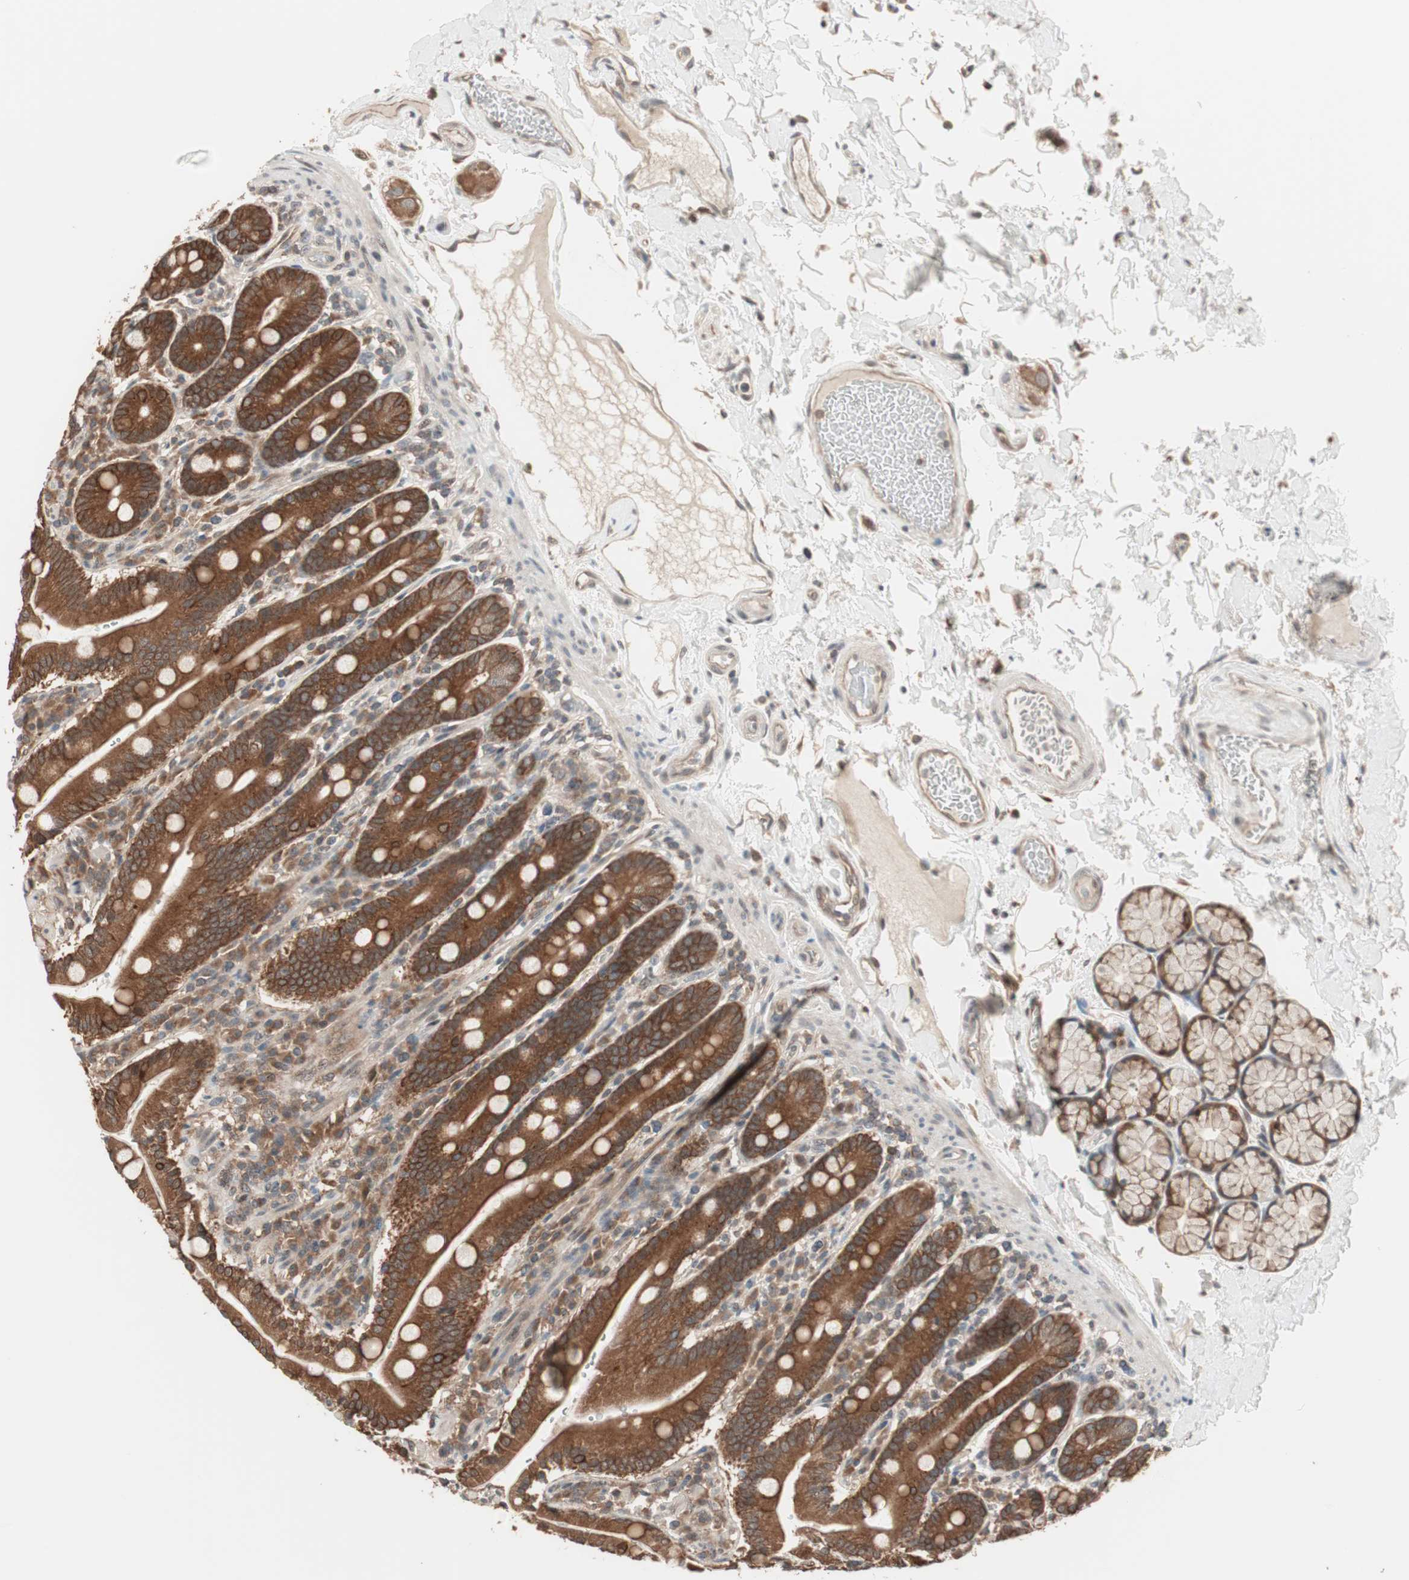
{"staining": {"intensity": "strong", "quantity": ">75%", "location": "cytoplasmic/membranous"}, "tissue": "duodenum", "cell_type": "Glandular cells", "image_type": "normal", "snomed": [{"axis": "morphology", "description": "Normal tissue, NOS"}, {"axis": "topography", "description": "Small intestine, NOS"}], "caption": "IHC (DAB (3,3'-diaminobenzidine)) staining of unremarkable human duodenum displays strong cytoplasmic/membranous protein staining in approximately >75% of glandular cells.", "gene": "FBXO5", "patient": {"sex": "female", "age": 71}}